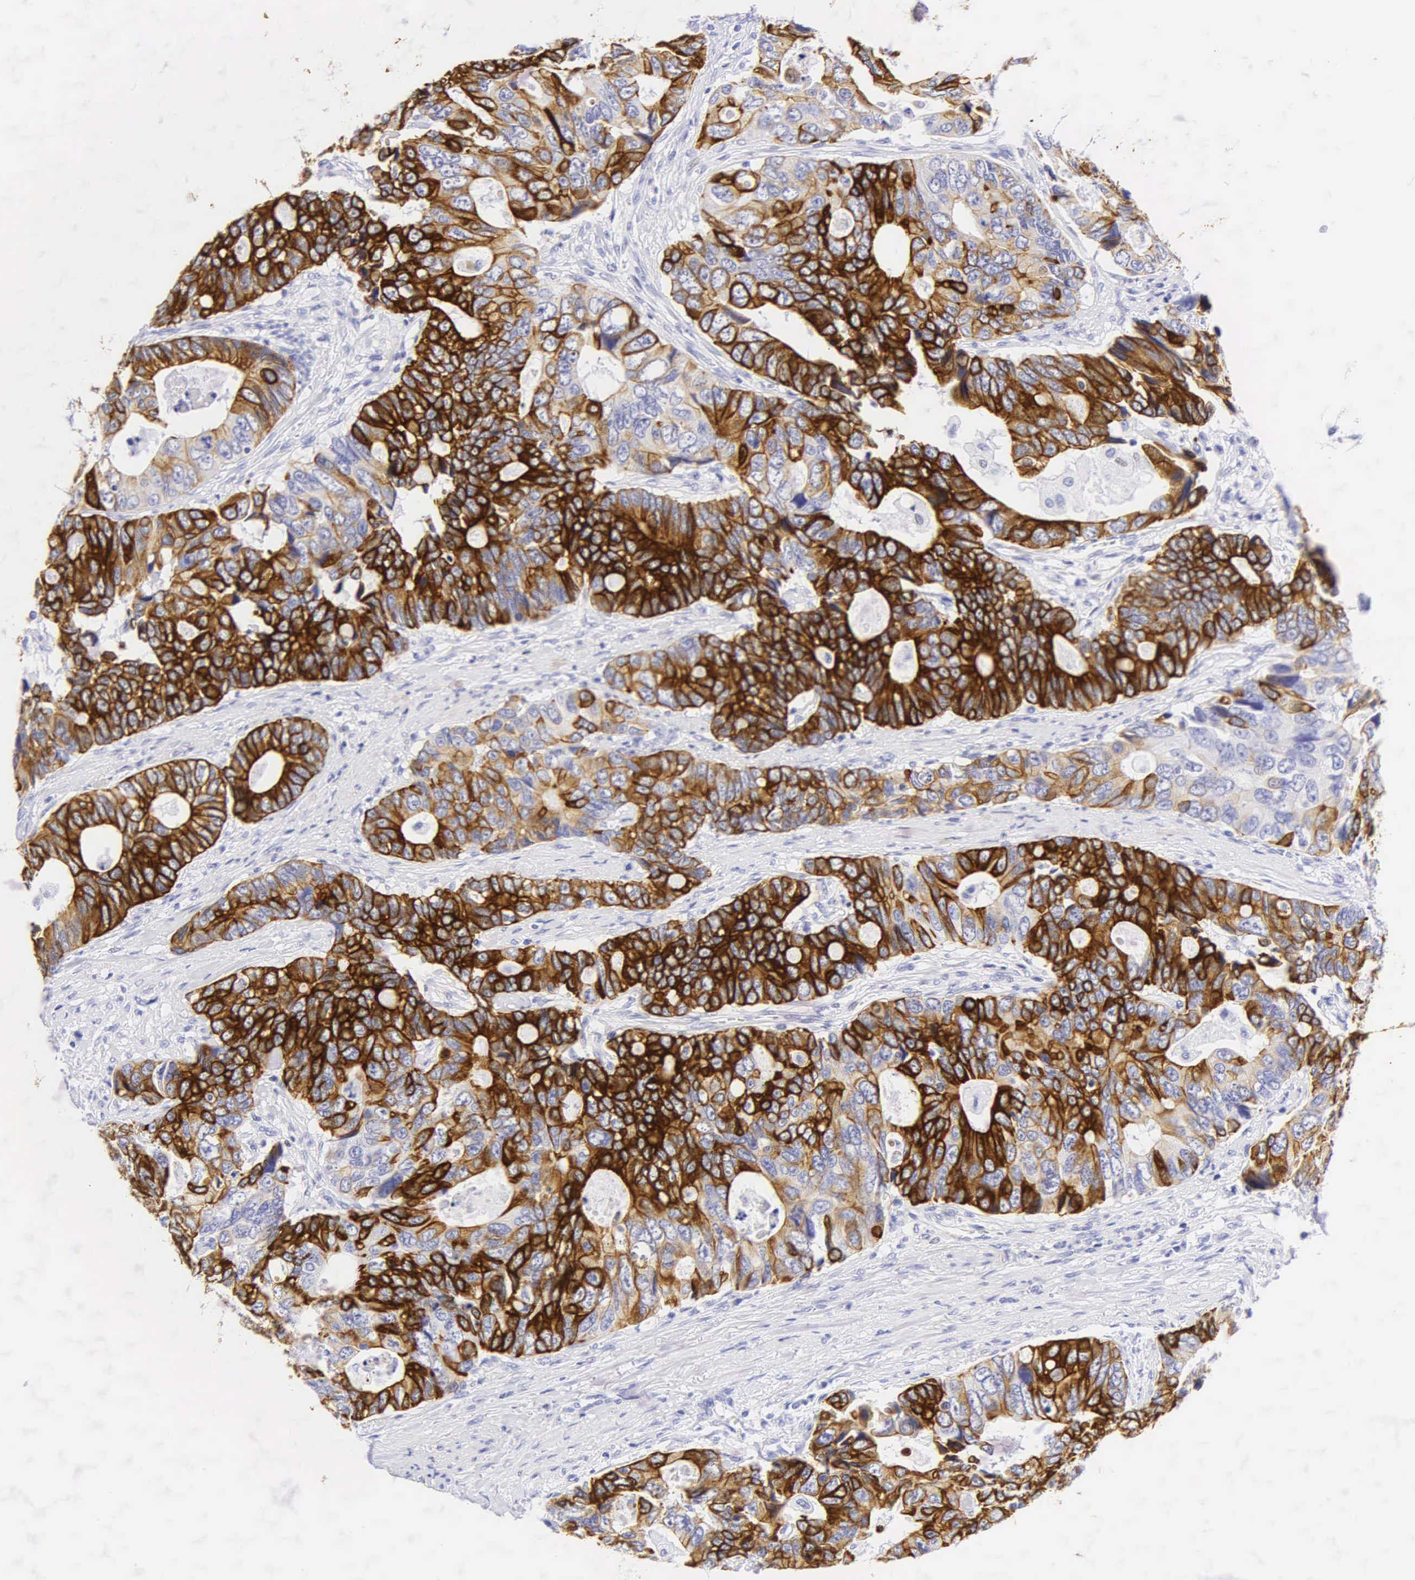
{"staining": {"intensity": "strong", "quantity": "25%-75%", "location": "cytoplasmic/membranous"}, "tissue": "colorectal cancer", "cell_type": "Tumor cells", "image_type": "cancer", "snomed": [{"axis": "morphology", "description": "Adenocarcinoma, NOS"}, {"axis": "topography", "description": "Rectum"}], "caption": "The photomicrograph reveals immunohistochemical staining of adenocarcinoma (colorectal). There is strong cytoplasmic/membranous staining is present in approximately 25%-75% of tumor cells.", "gene": "KRT20", "patient": {"sex": "female", "age": 67}}